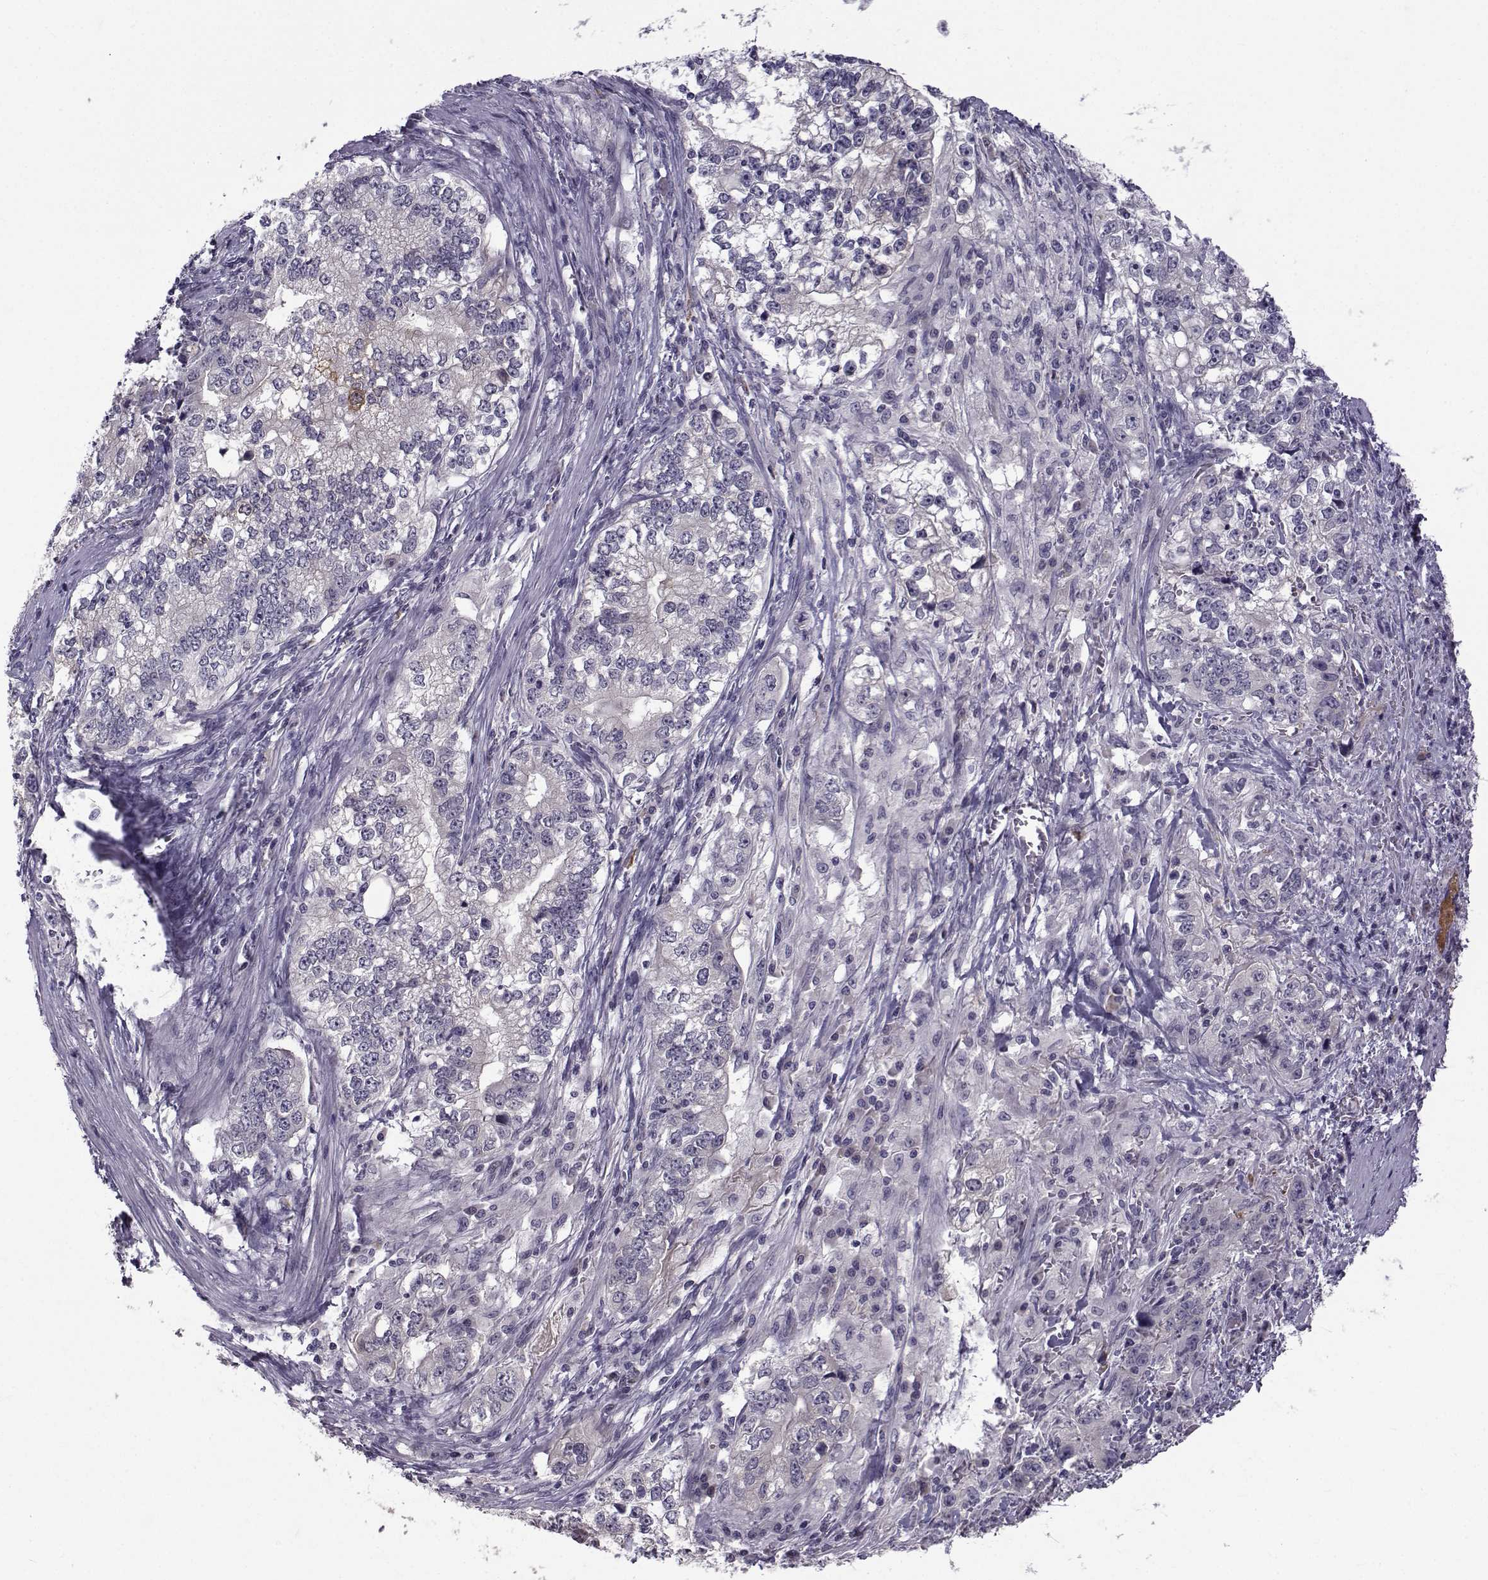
{"staining": {"intensity": "negative", "quantity": "none", "location": "none"}, "tissue": "stomach cancer", "cell_type": "Tumor cells", "image_type": "cancer", "snomed": [{"axis": "morphology", "description": "Adenocarcinoma, NOS"}, {"axis": "topography", "description": "Stomach, lower"}], "caption": "This is an IHC micrograph of stomach adenocarcinoma. There is no staining in tumor cells.", "gene": "TNFRSF11B", "patient": {"sex": "female", "age": 72}}